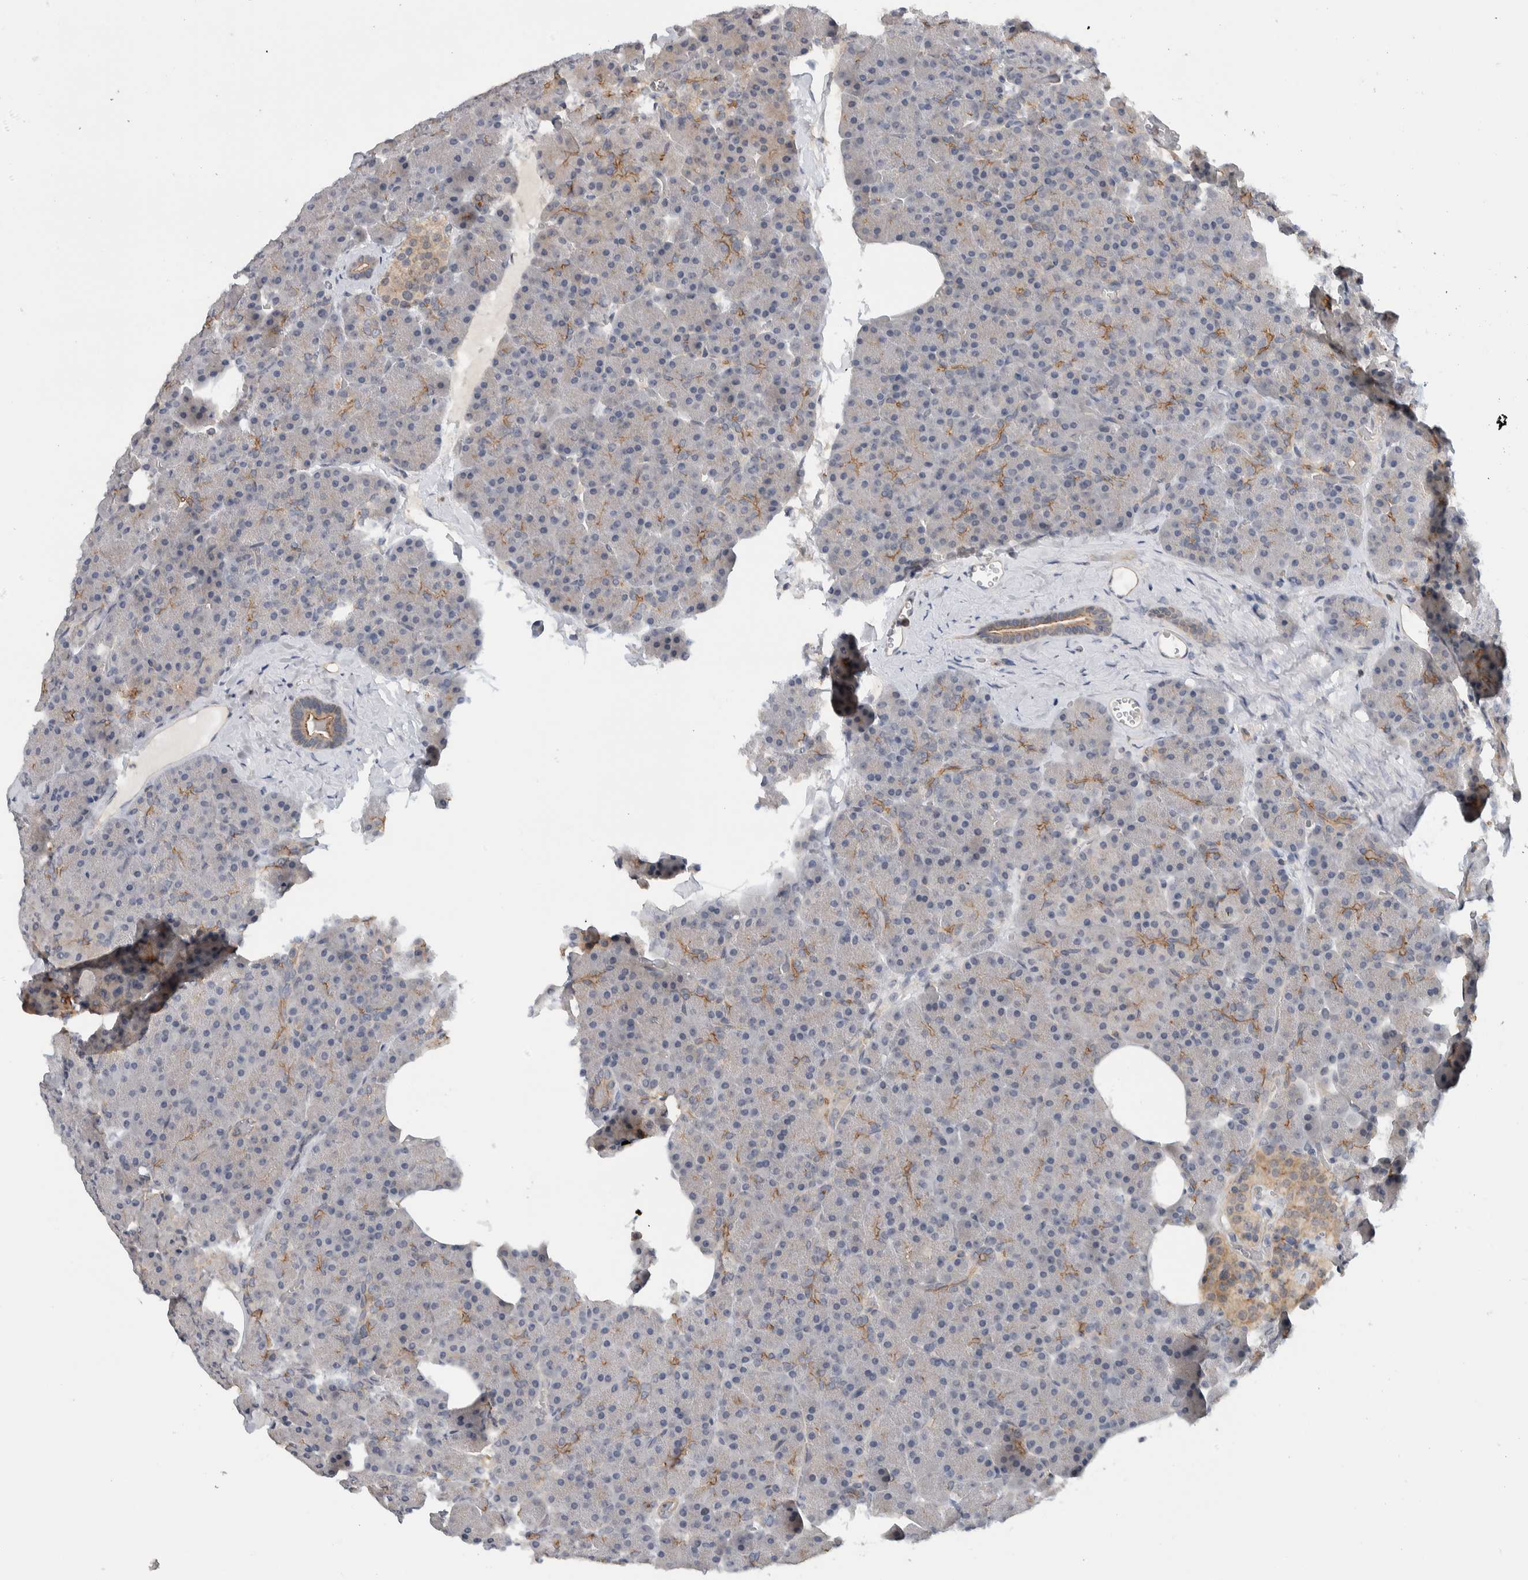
{"staining": {"intensity": "weak", "quantity": "25%-75%", "location": "cytoplasmic/membranous"}, "tissue": "pancreas", "cell_type": "Exocrine glandular cells", "image_type": "normal", "snomed": [{"axis": "morphology", "description": "Normal tissue, NOS"}, {"axis": "morphology", "description": "Carcinoid, malignant, NOS"}, {"axis": "topography", "description": "Pancreas"}], "caption": "This micrograph reveals normal pancreas stained with immunohistochemistry (IHC) to label a protein in brown. The cytoplasmic/membranous of exocrine glandular cells show weak positivity for the protein. Nuclei are counter-stained blue.", "gene": "MPRIP", "patient": {"sex": "female", "age": 35}}